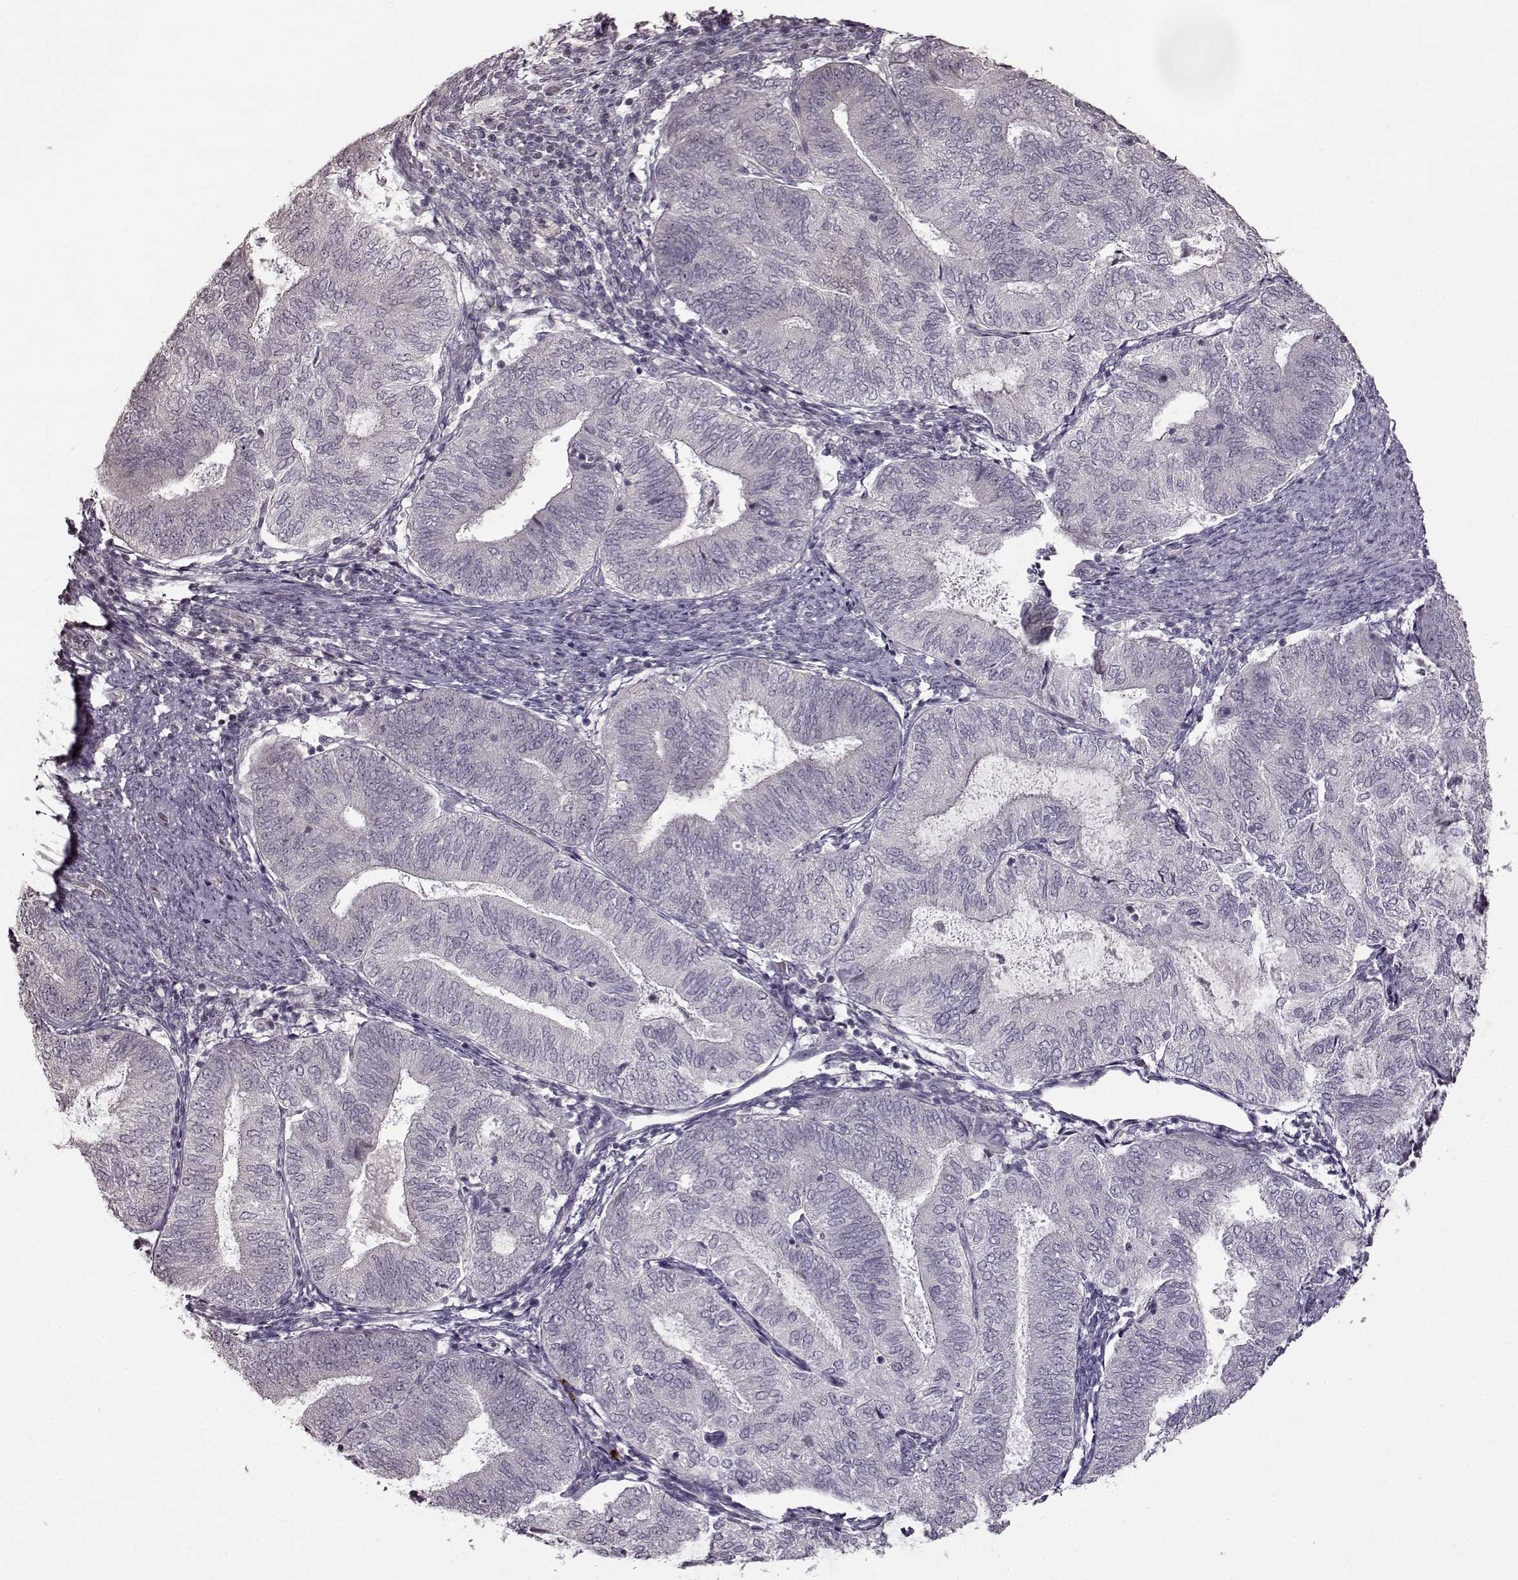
{"staining": {"intensity": "negative", "quantity": "none", "location": "none"}, "tissue": "endometrial cancer", "cell_type": "Tumor cells", "image_type": "cancer", "snomed": [{"axis": "morphology", "description": "Adenocarcinoma, NOS"}, {"axis": "topography", "description": "Endometrium"}], "caption": "A micrograph of adenocarcinoma (endometrial) stained for a protein exhibits no brown staining in tumor cells. (DAB (3,3'-diaminobenzidine) IHC visualized using brightfield microscopy, high magnification).", "gene": "FSHB", "patient": {"sex": "female", "age": 65}}